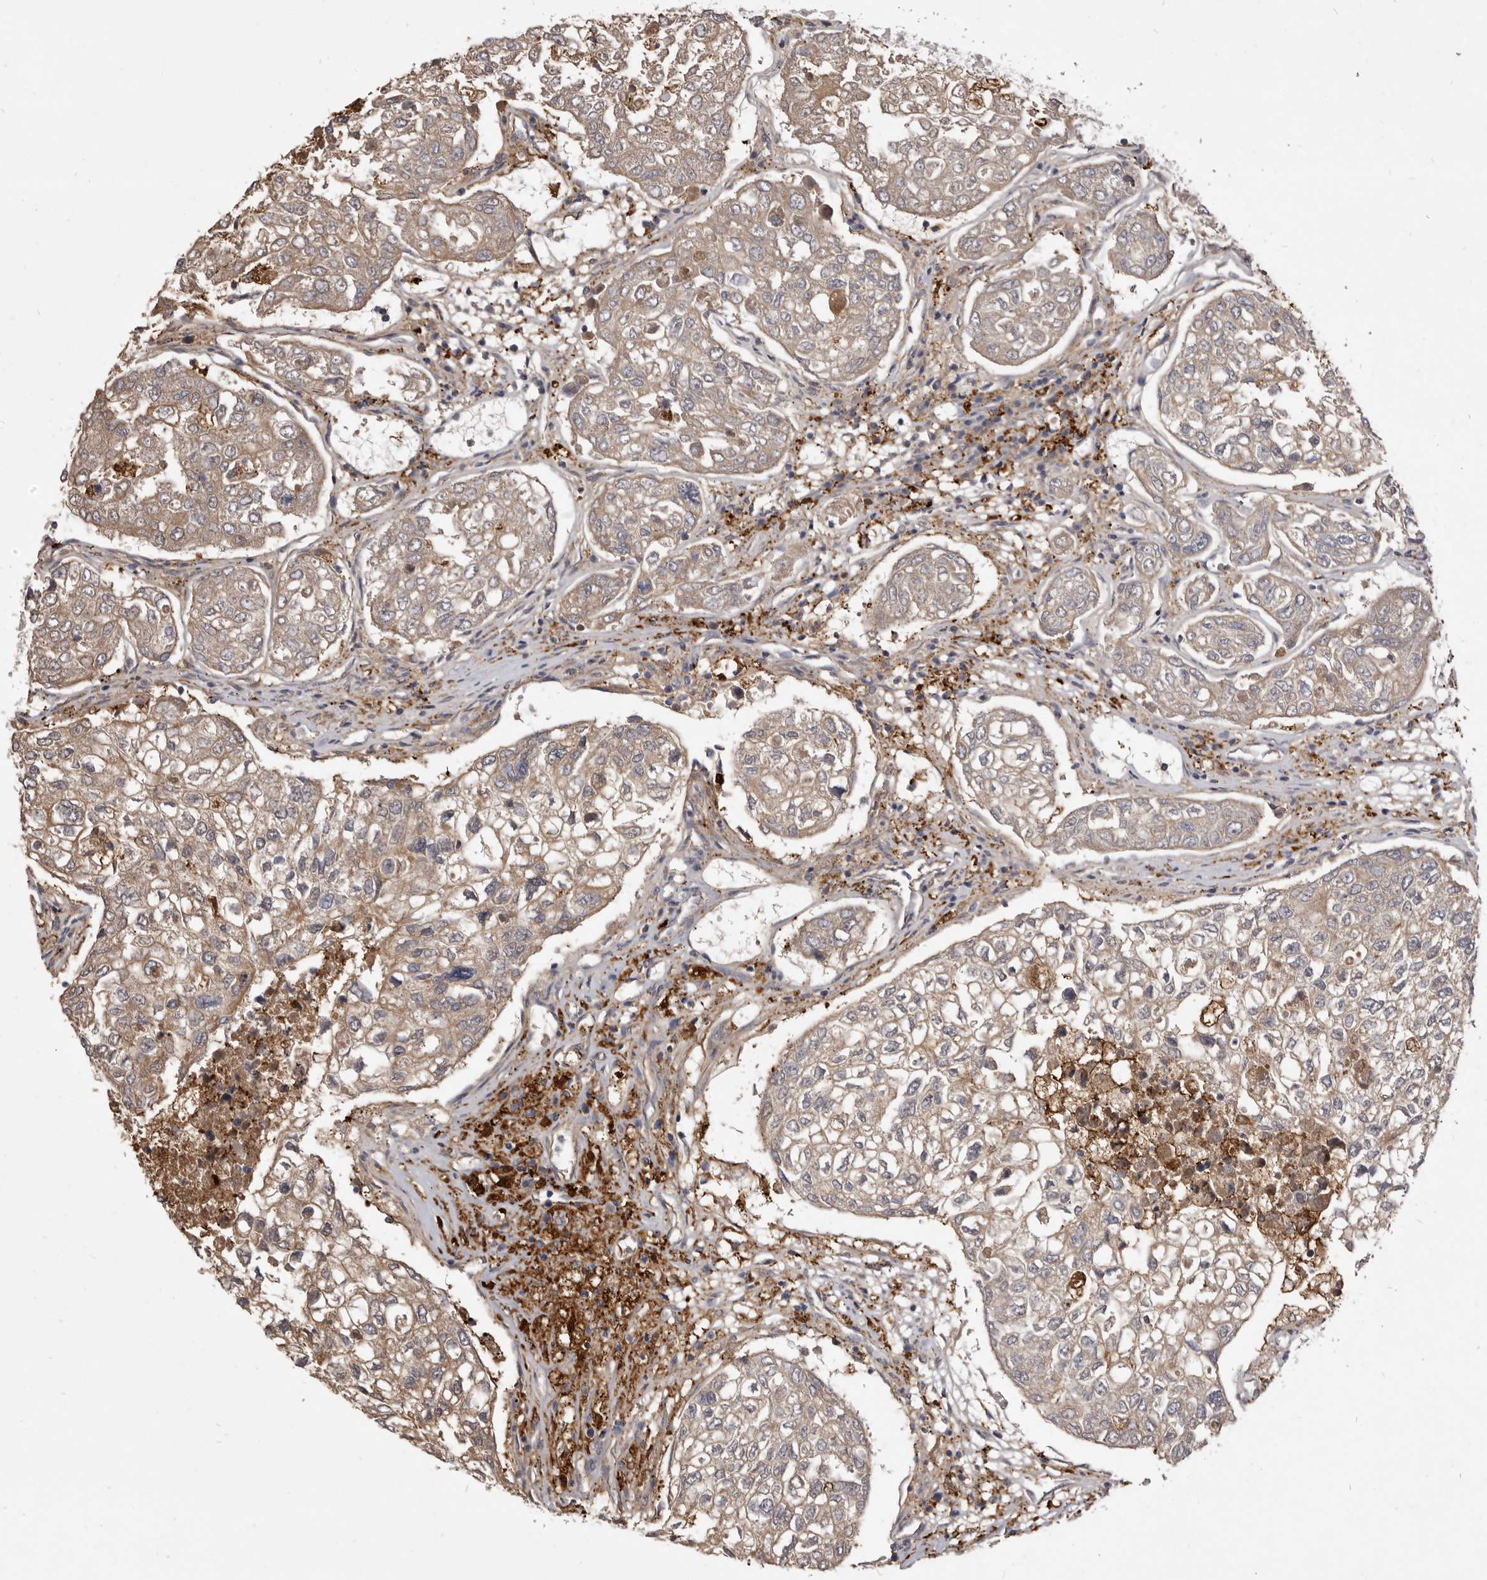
{"staining": {"intensity": "weak", "quantity": ">75%", "location": "cytoplasmic/membranous"}, "tissue": "urothelial cancer", "cell_type": "Tumor cells", "image_type": "cancer", "snomed": [{"axis": "morphology", "description": "Urothelial carcinoma, High grade"}, {"axis": "topography", "description": "Lymph node"}, {"axis": "topography", "description": "Urinary bladder"}], "caption": "Urothelial cancer stained with DAB immunohistochemistry reveals low levels of weak cytoplasmic/membranous staining in about >75% of tumor cells. The staining was performed using DAB (3,3'-diaminobenzidine) to visualize the protein expression in brown, while the nuclei were stained in blue with hematoxylin (Magnification: 20x).", "gene": "VPS45", "patient": {"sex": "male", "age": 51}}